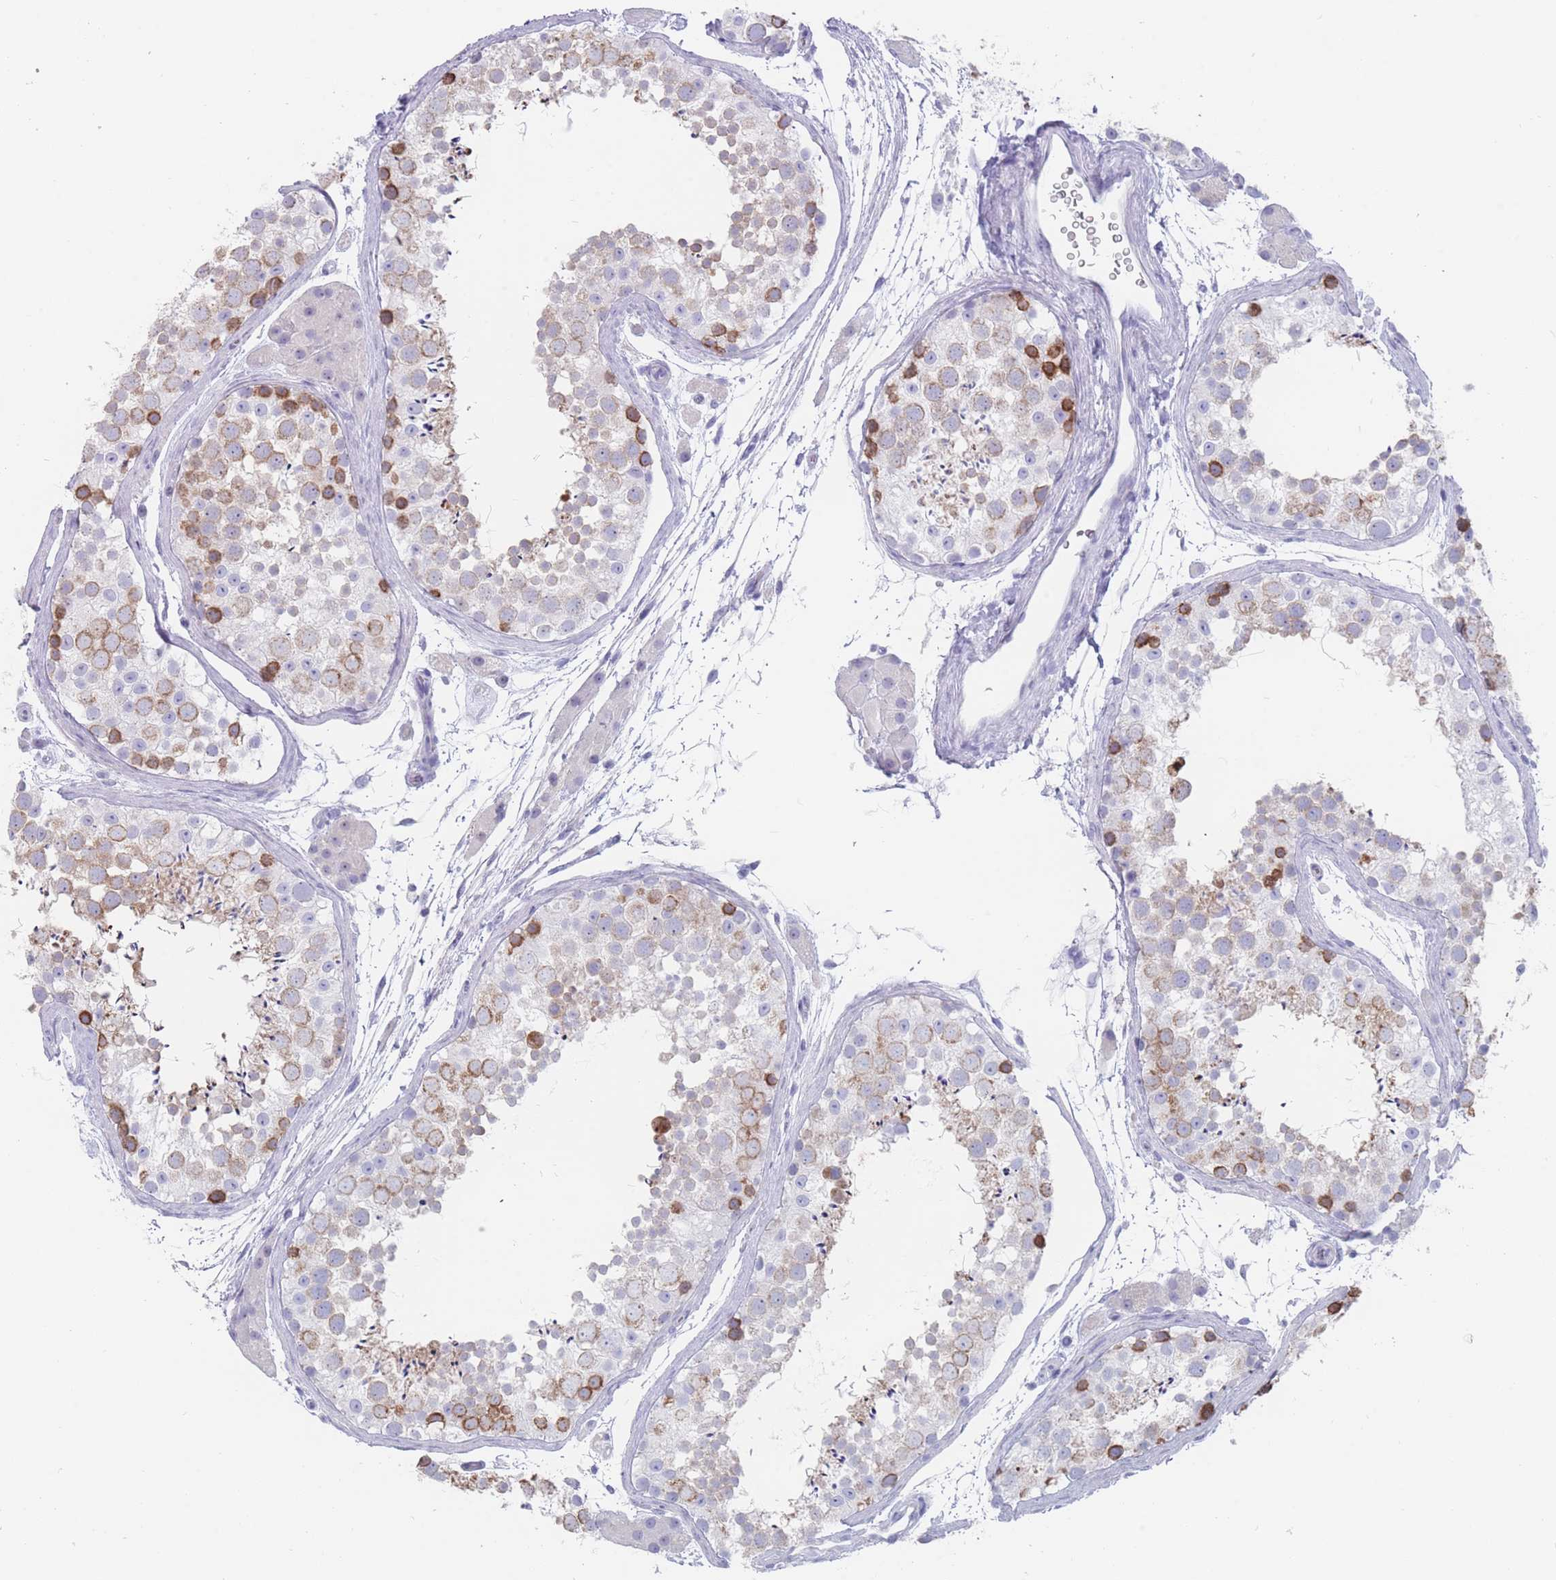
{"staining": {"intensity": "strong", "quantity": "<25%", "location": "cytoplasmic/membranous"}, "tissue": "testis", "cell_type": "Cells in seminiferous ducts", "image_type": "normal", "snomed": [{"axis": "morphology", "description": "Normal tissue, NOS"}, {"axis": "topography", "description": "Testis"}], "caption": "A histopathology image of testis stained for a protein displays strong cytoplasmic/membranous brown staining in cells in seminiferous ducts.", "gene": "ST8SIA5", "patient": {"sex": "male", "age": 41}}